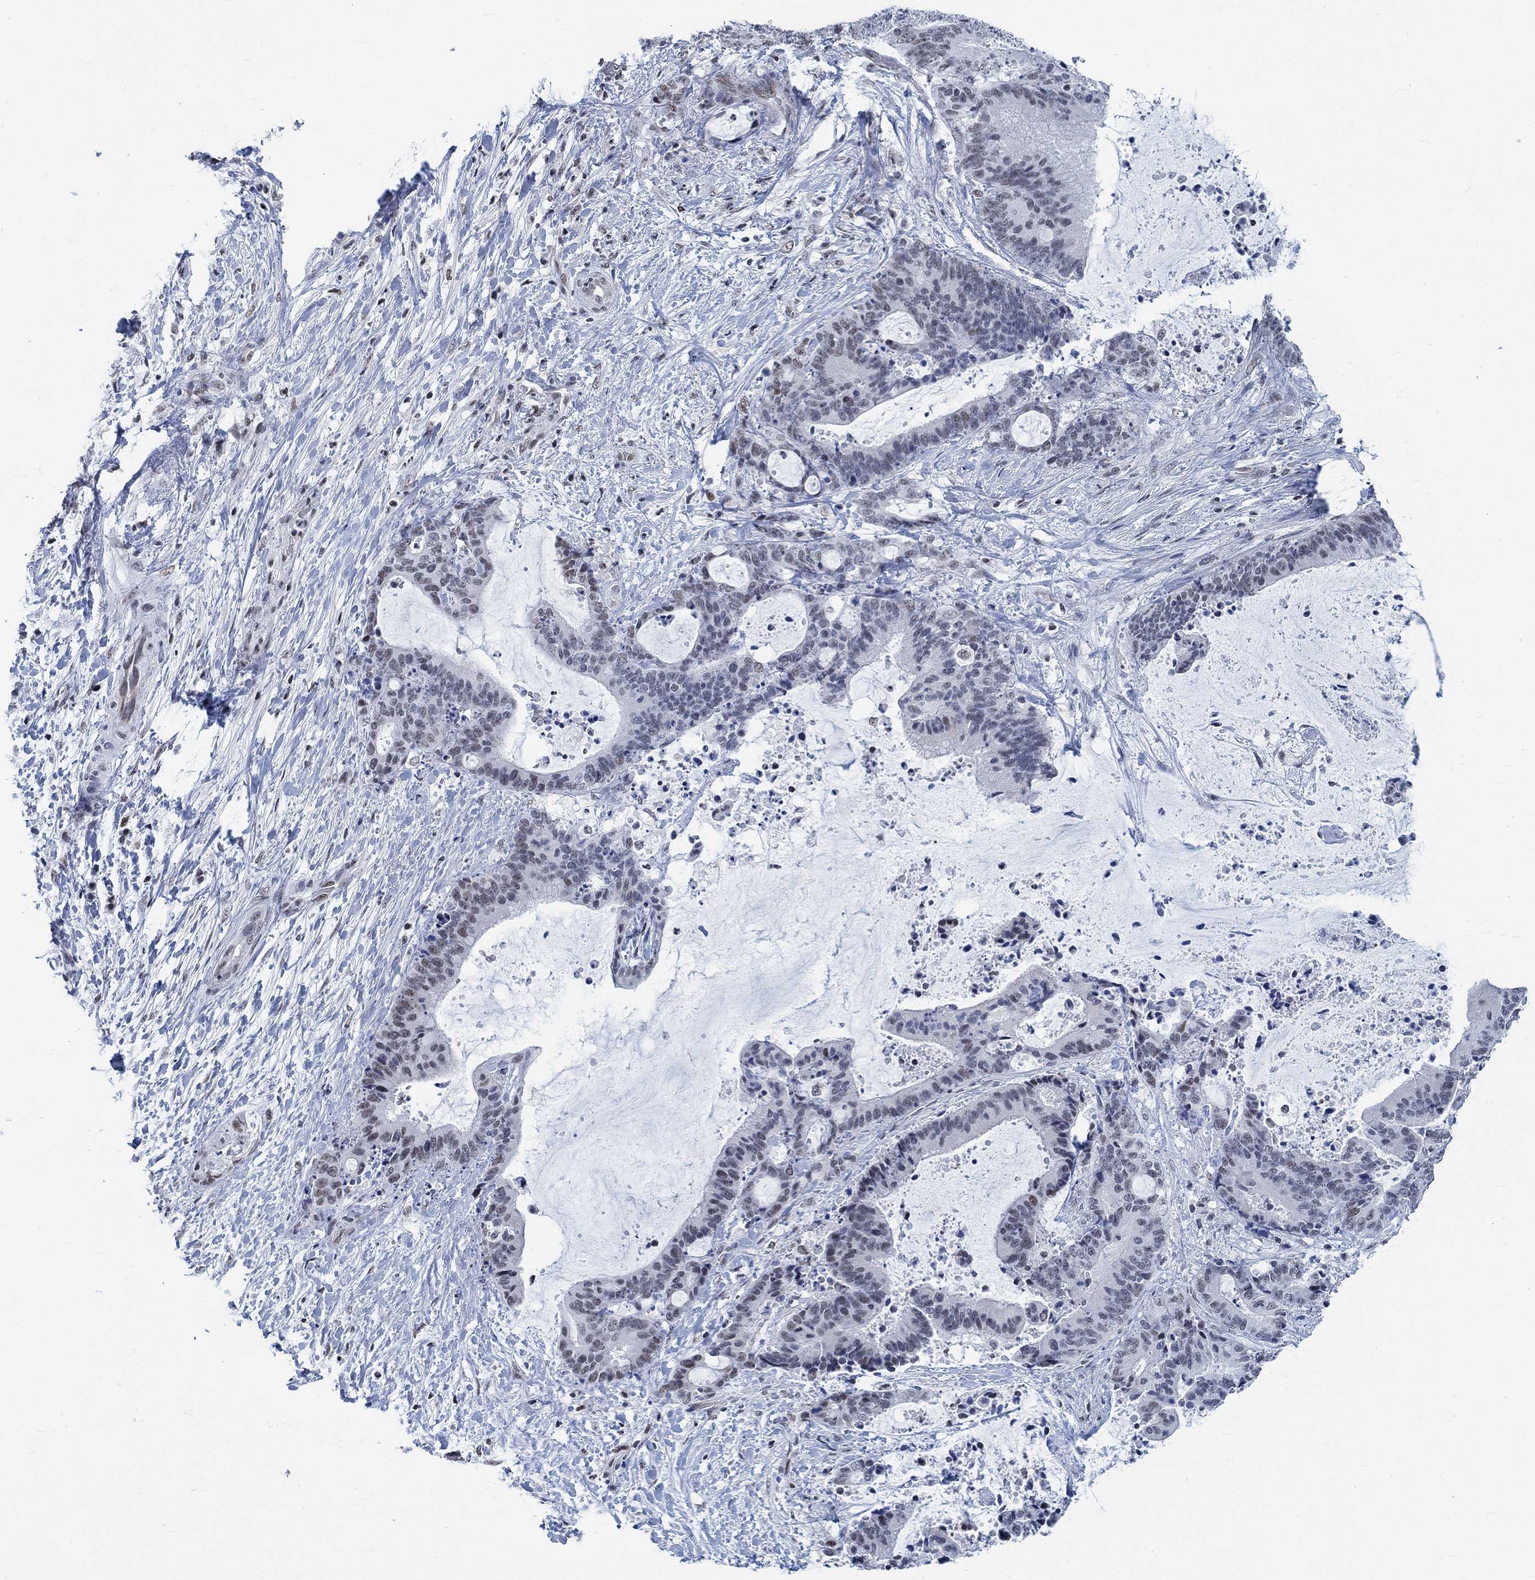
{"staining": {"intensity": "negative", "quantity": "none", "location": "none"}, "tissue": "liver cancer", "cell_type": "Tumor cells", "image_type": "cancer", "snomed": [{"axis": "morphology", "description": "Cholangiocarcinoma"}, {"axis": "topography", "description": "Liver"}], "caption": "Cholangiocarcinoma (liver) stained for a protein using IHC reveals no staining tumor cells.", "gene": "KCNH8", "patient": {"sex": "female", "age": 73}}